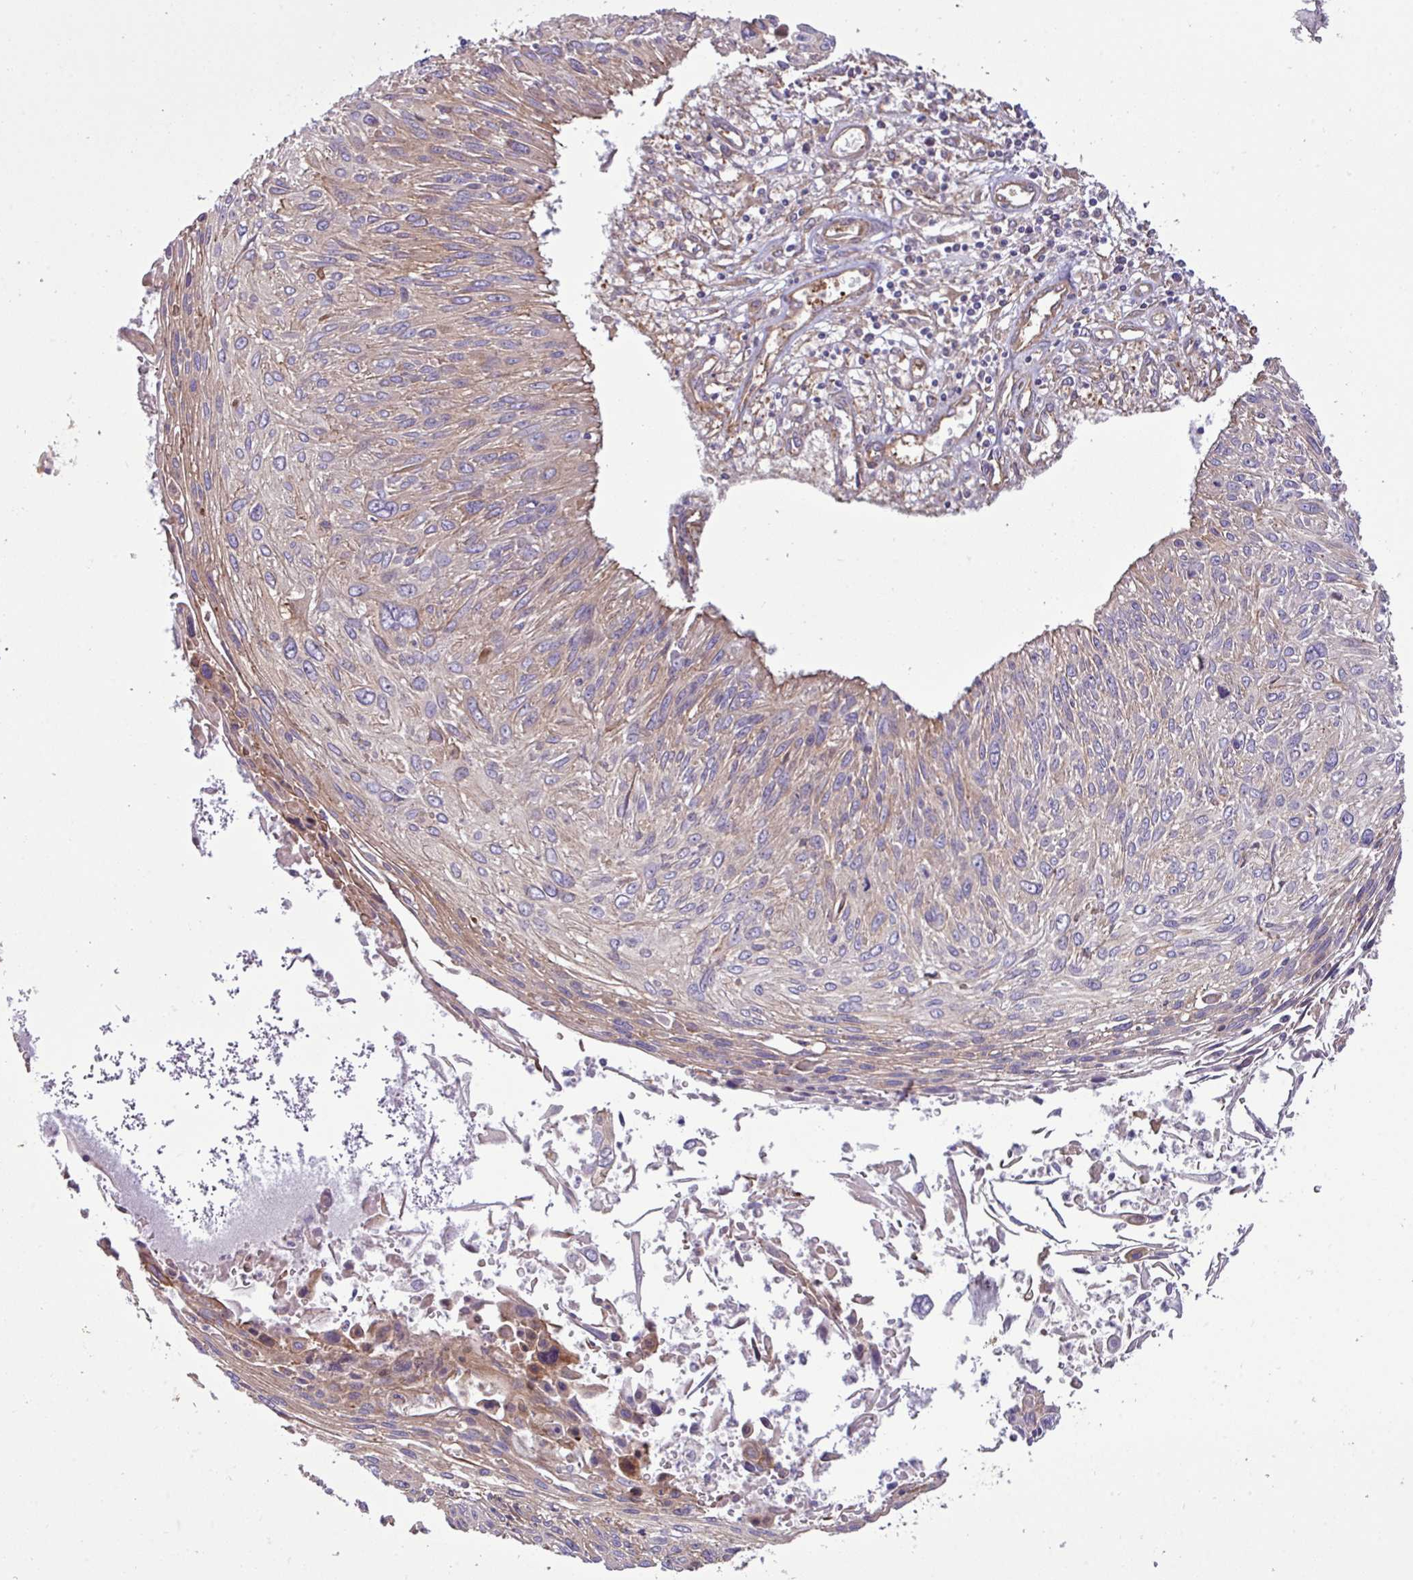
{"staining": {"intensity": "weak", "quantity": "<25%", "location": "cytoplasmic/membranous"}, "tissue": "cervical cancer", "cell_type": "Tumor cells", "image_type": "cancer", "snomed": [{"axis": "morphology", "description": "Squamous cell carcinoma, NOS"}, {"axis": "topography", "description": "Cervix"}], "caption": "A histopathology image of human cervical cancer is negative for staining in tumor cells. (DAB immunohistochemistry visualized using brightfield microscopy, high magnification).", "gene": "ZNF300", "patient": {"sex": "female", "age": 51}}